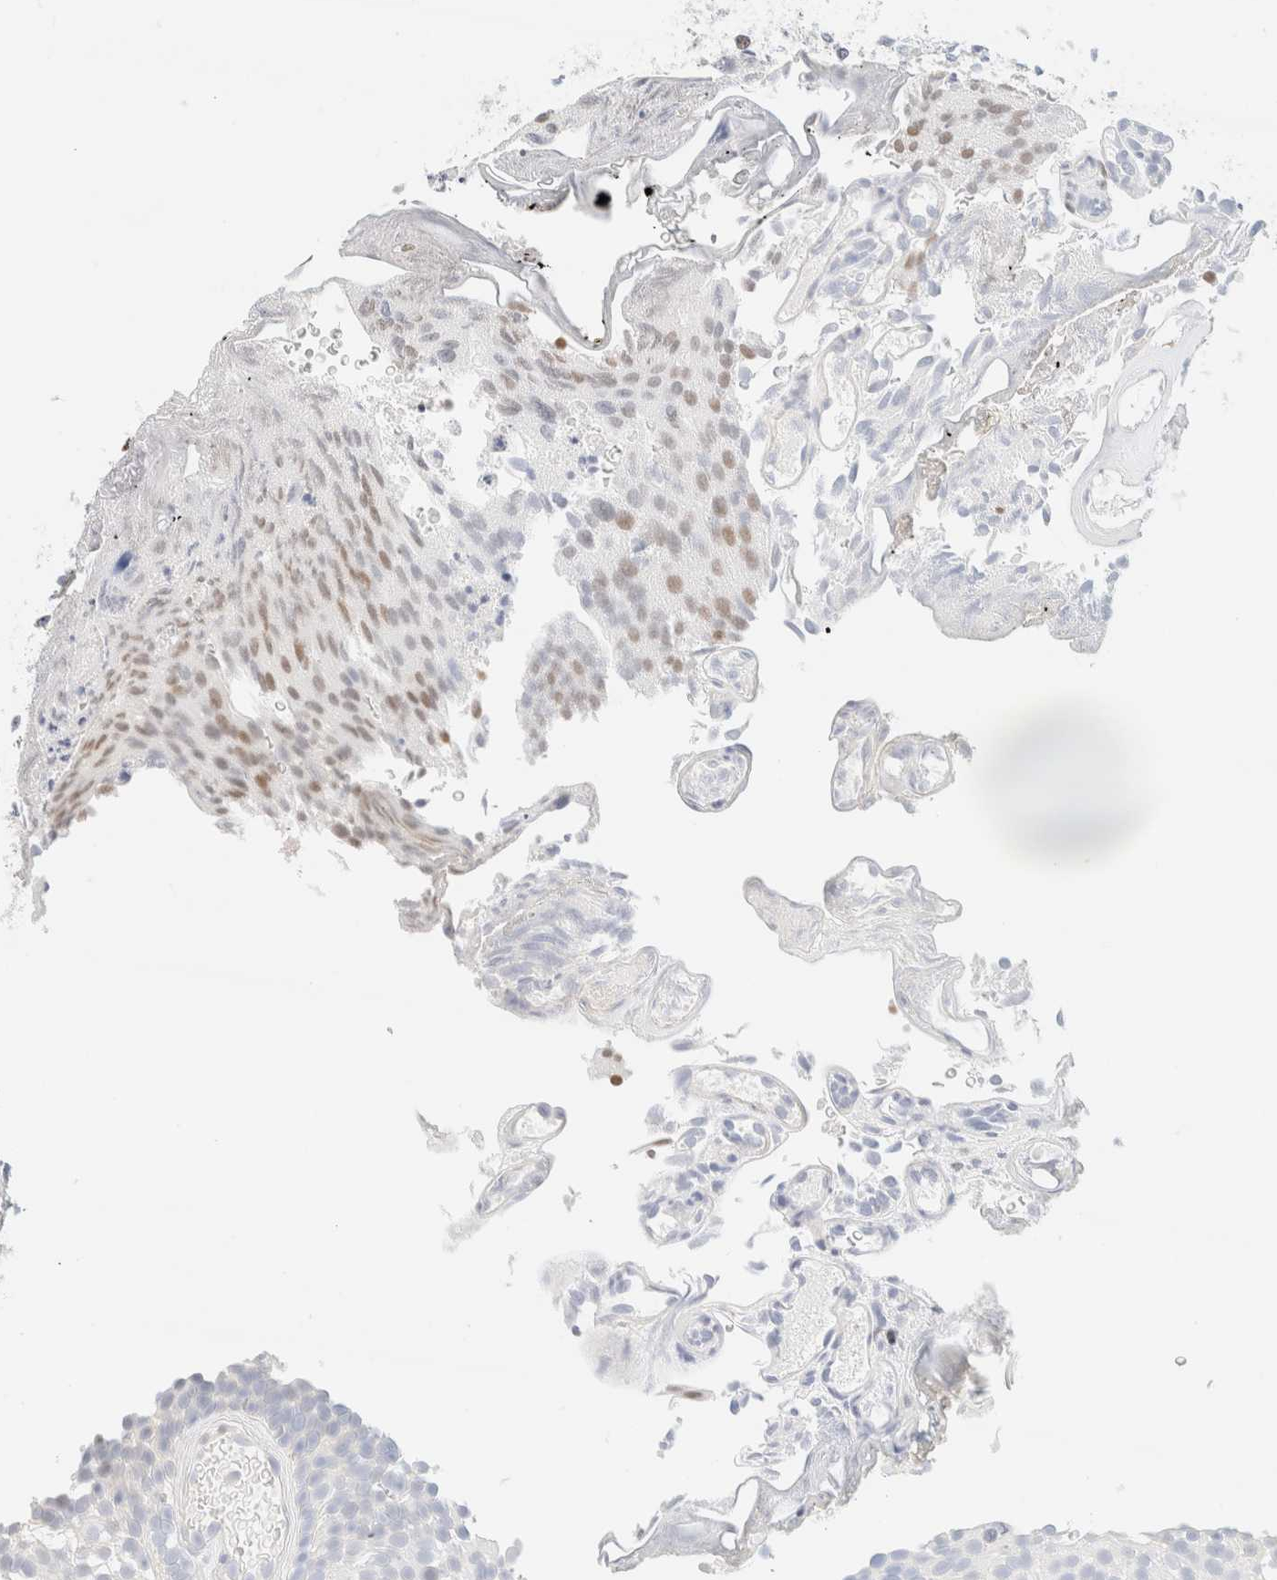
{"staining": {"intensity": "negative", "quantity": "none", "location": "none"}, "tissue": "urothelial cancer", "cell_type": "Tumor cells", "image_type": "cancer", "snomed": [{"axis": "morphology", "description": "Urothelial carcinoma, Low grade"}, {"axis": "topography", "description": "Urinary bladder"}], "caption": "This is an immunohistochemistry (IHC) image of human urothelial carcinoma (low-grade). There is no positivity in tumor cells.", "gene": "IKZF3", "patient": {"sex": "male", "age": 78}}